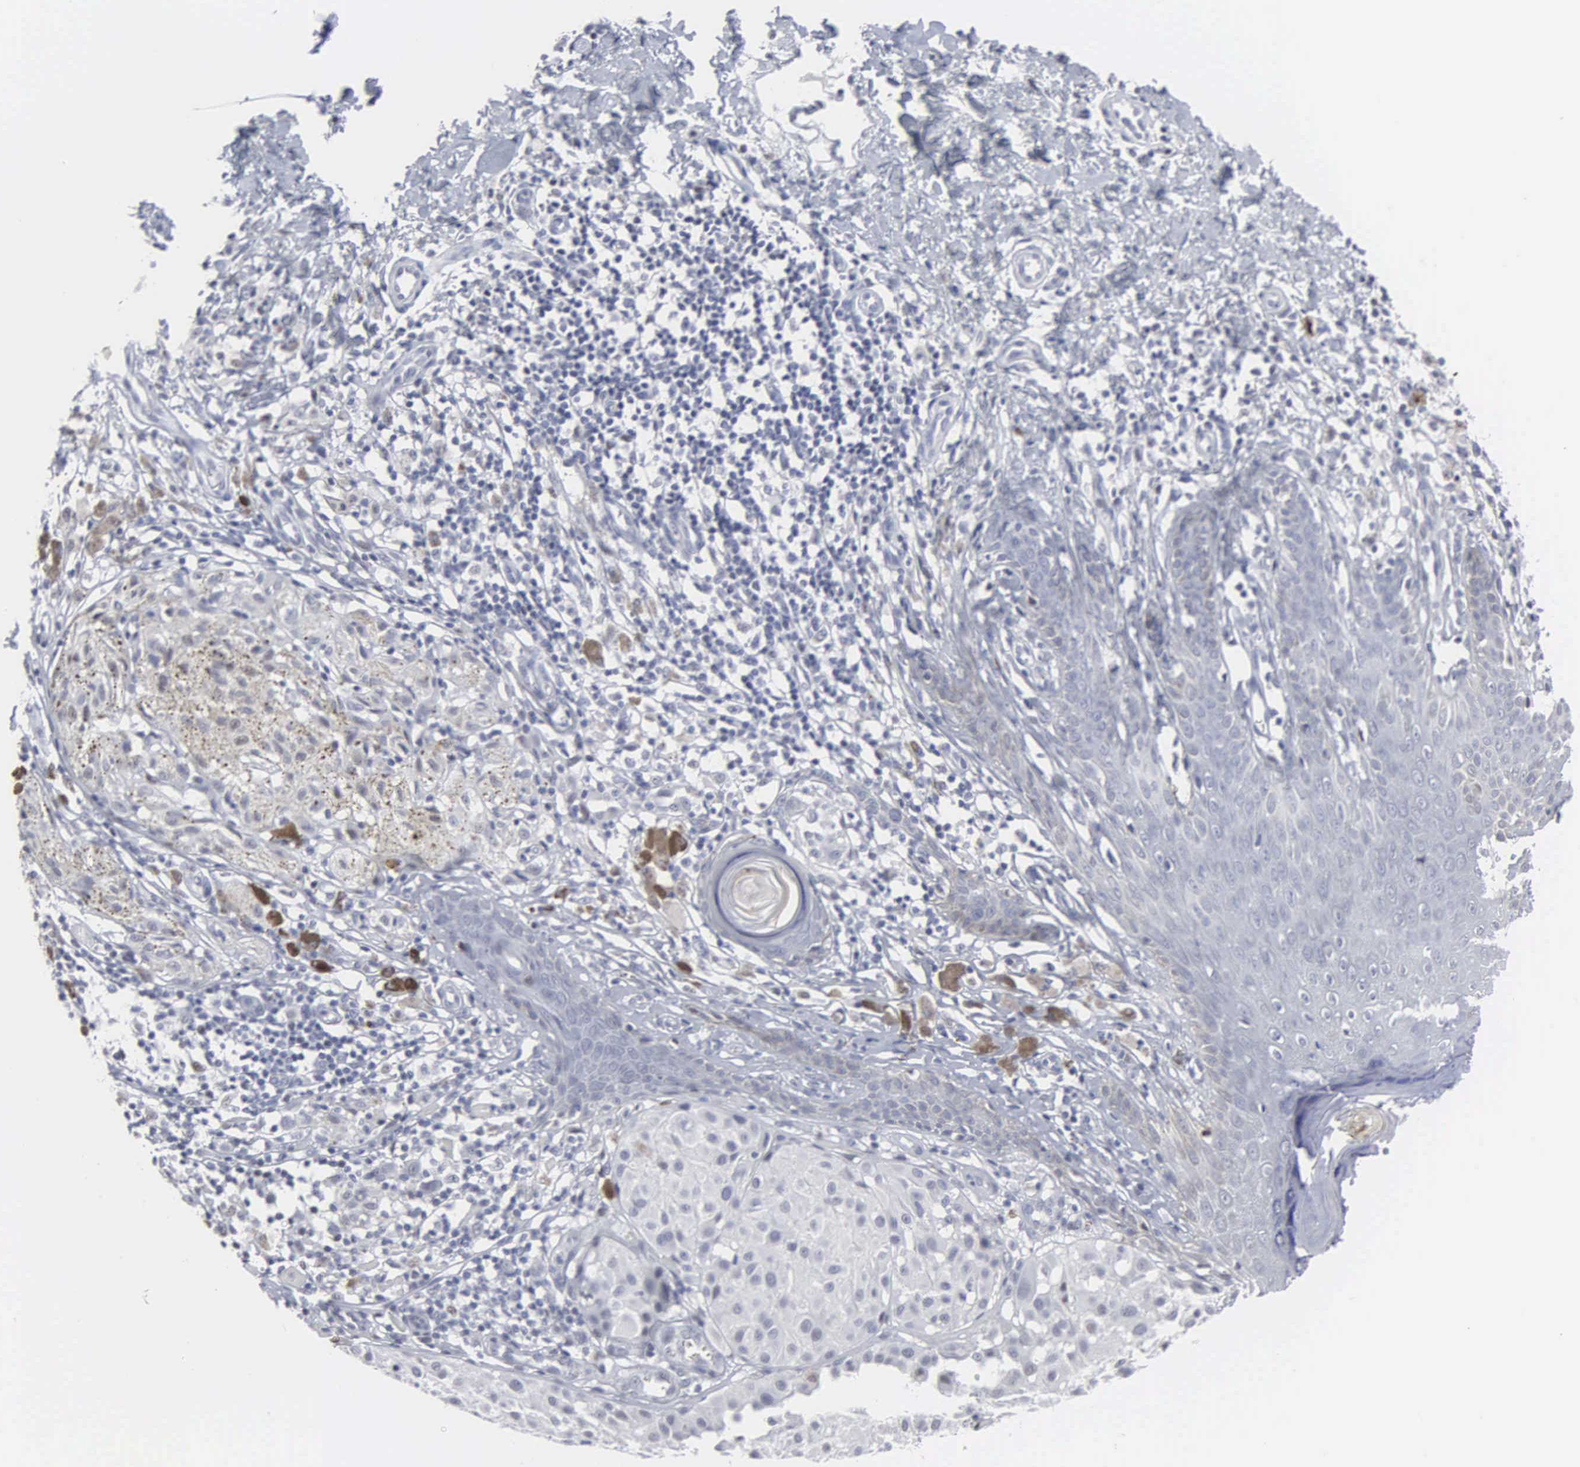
{"staining": {"intensity": "negative", "quantity": "none", "location": "none"}, "tissue": "melanoma", "cell_type": "Tumor cells", "image_type": "cancer", "snomed": [{"axis": "morphology", "description": "Malignant melanoma, NOS"}, {"axis": "topography", "description": "Skin"}], "caption": "Micrograph shows no significant protein staining in tumor cells of malignant melanoma.", "gene": "SPIN3", "patient": {"sex": "male", "age": 36}}